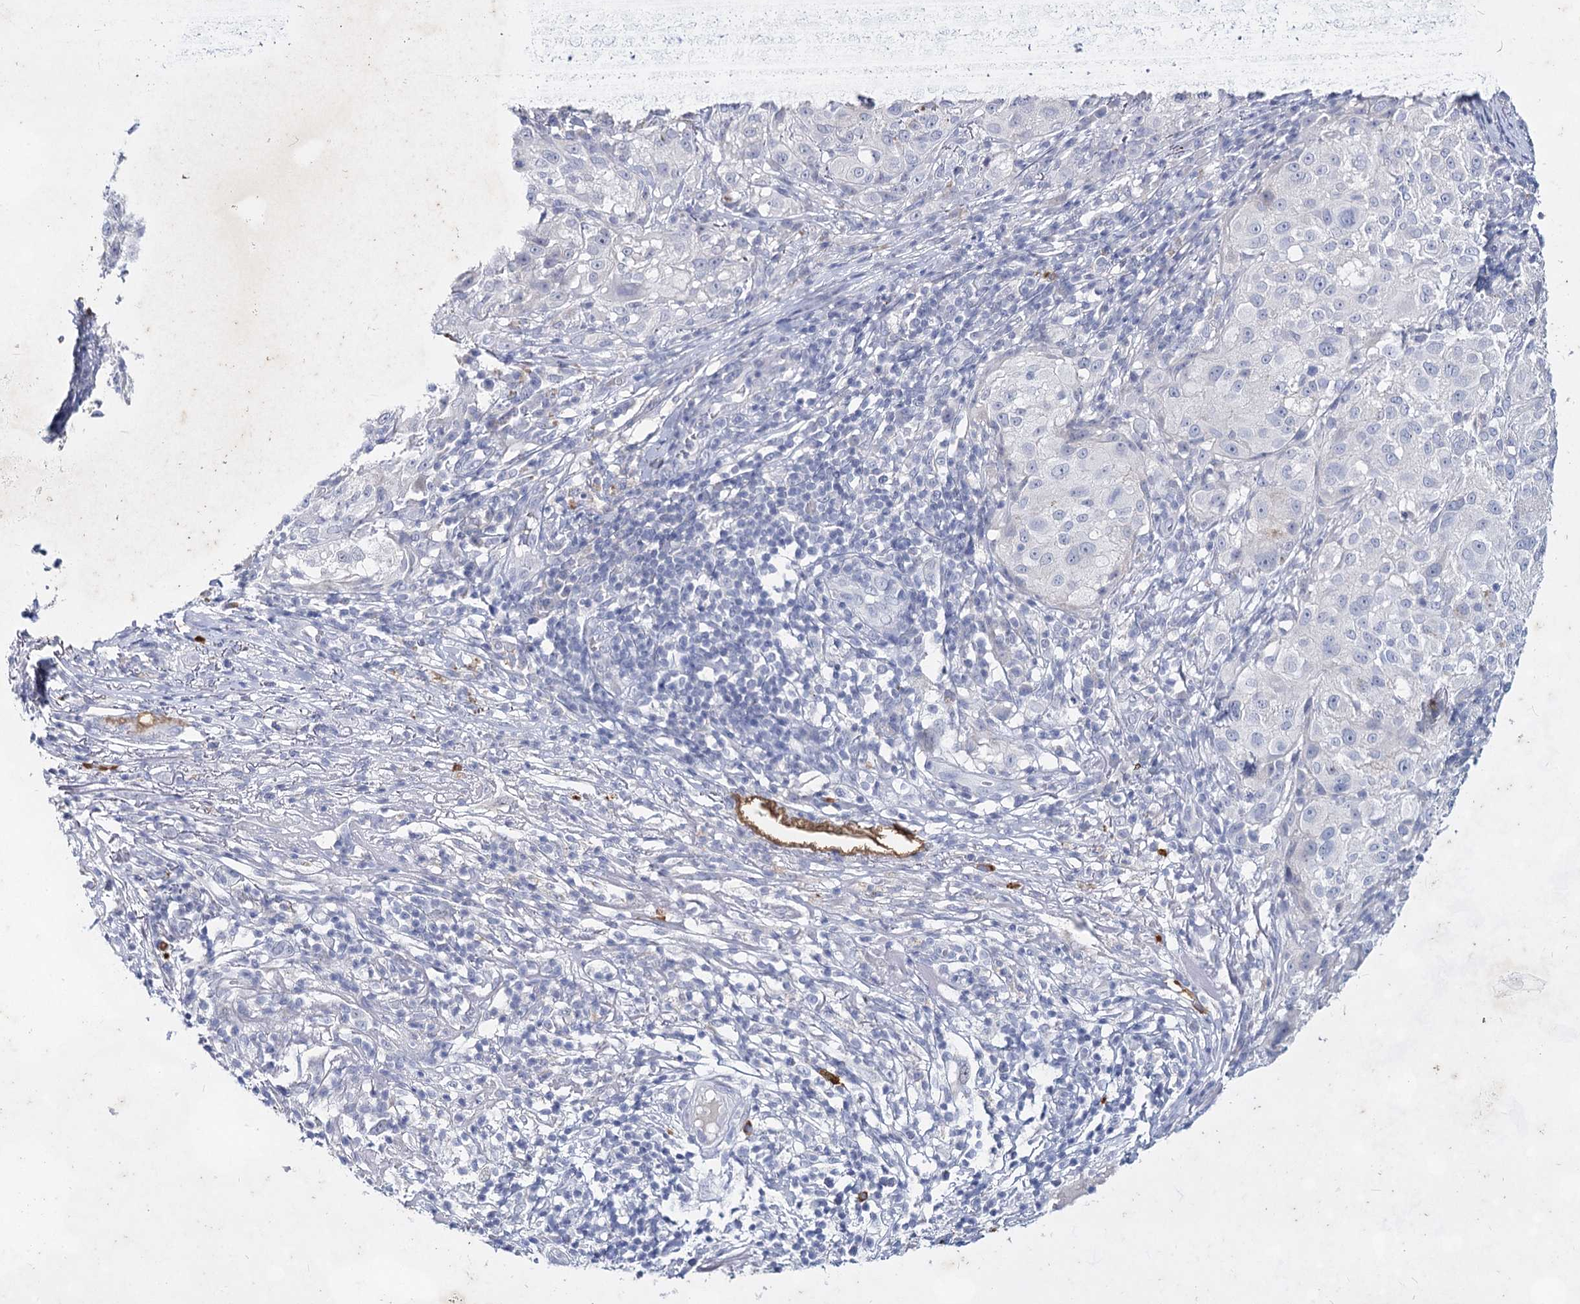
{"staining": {"intensity": "negative", "quantity": "none", "location": "none"}, "tissue": "melanoma", "cell_type": "Tumor cells", "image_type": "cancer", "snomed": [{"axis": "morphology", "description": "Necrosis, NOS"}, {"axis": "morphology", "description": "Malignant melanoma, NOS"}, {"axis": "topography", "description": "Skin"}], "caption": "A photomicrograph of human malignant melanoma is negative for staining in tumor cells.", "gene": "CCDC73", "patient": {"sex": "female", "age": 87}}